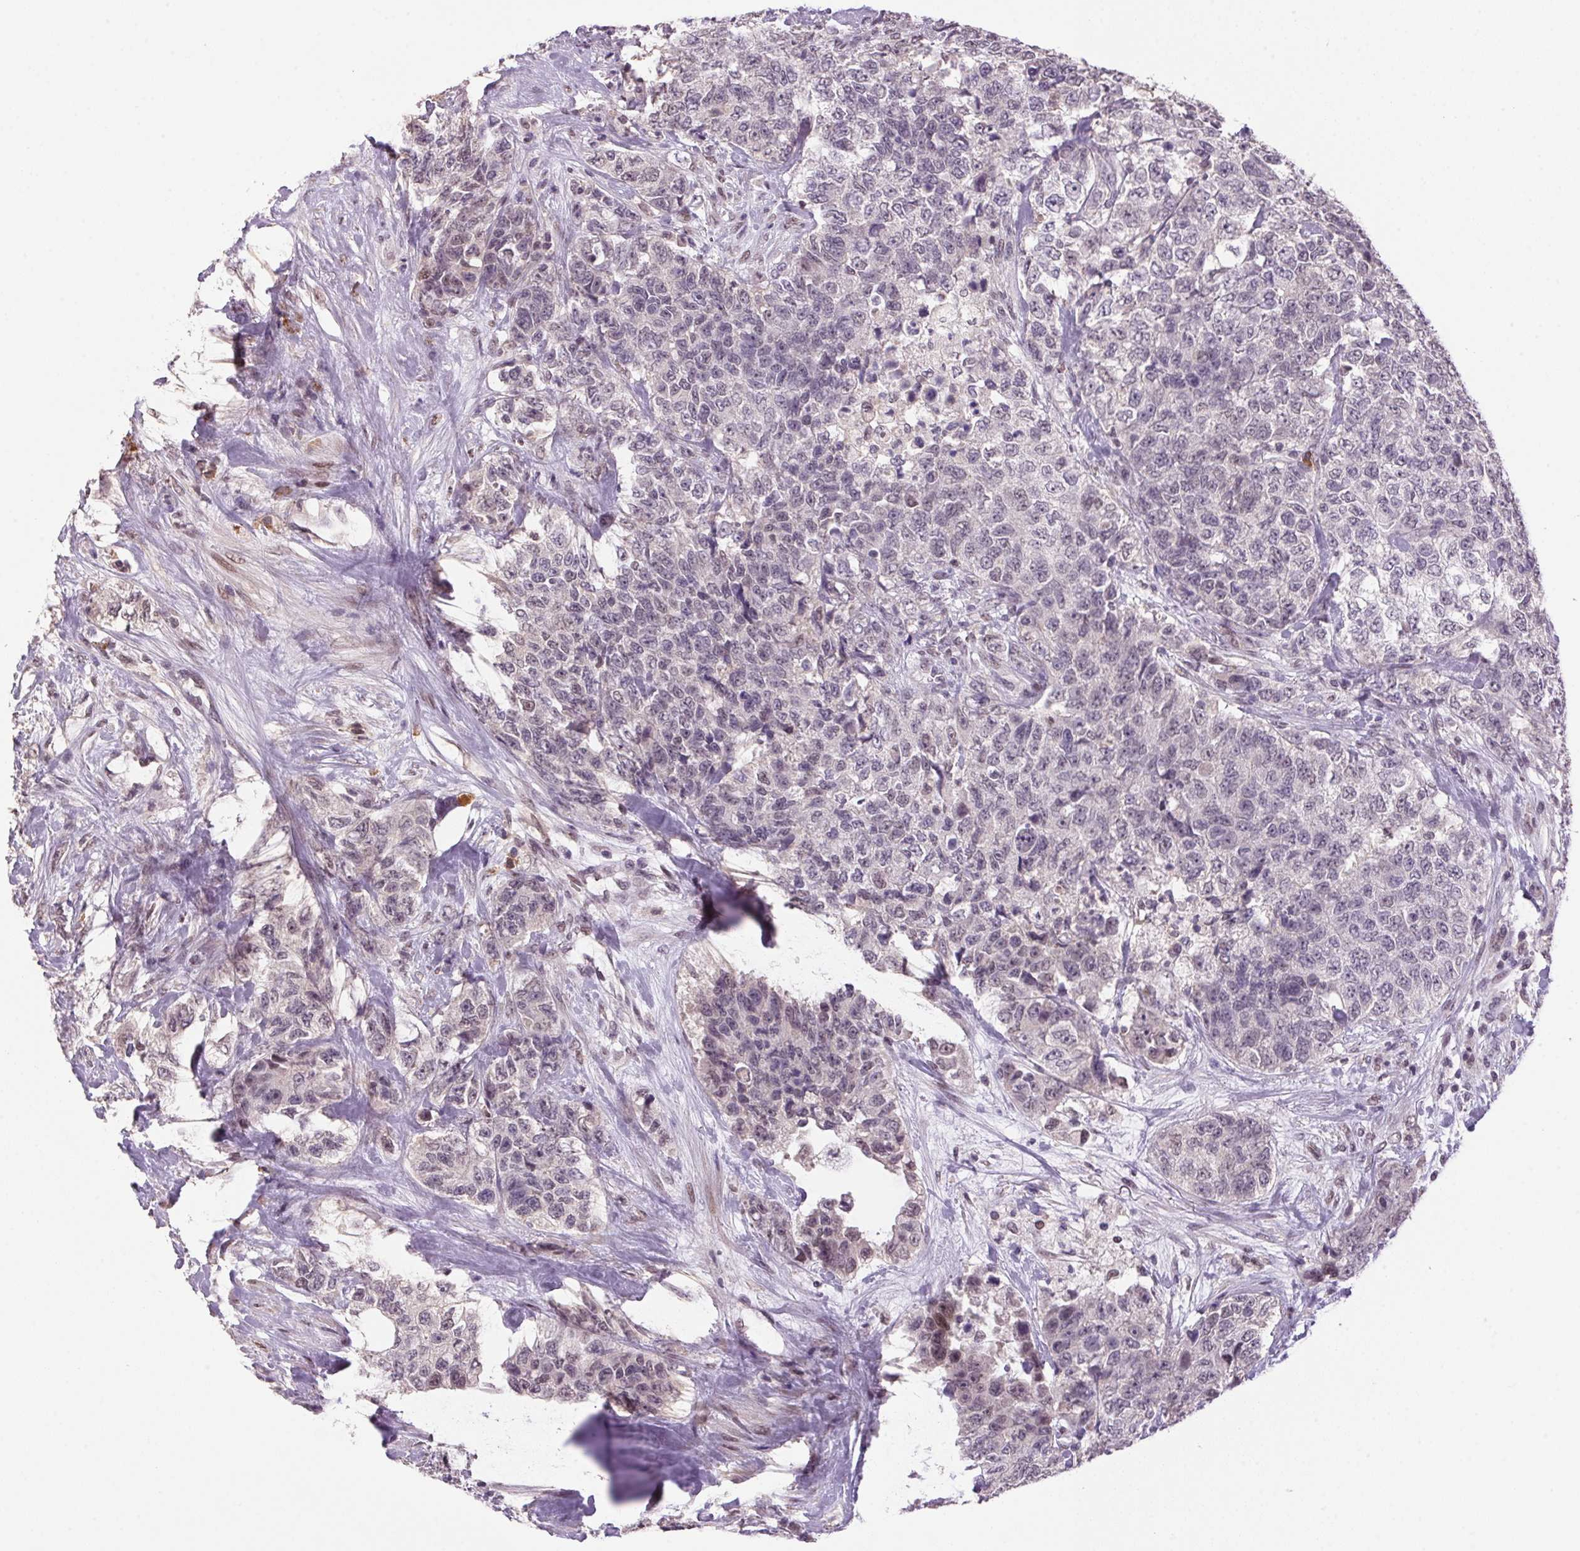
{"staining": {"intensity": "negative", "quantity": "none", "location": "none"}, "tissue": "urothelial cancer", "cell_type": "Tumor cells", "image_type": "cancer", "snomed": [{"axis": "morphology", "description": "Urothelial carcinoma, High grade"}, {"axis": "topography", "description": "Urinary bladder"}], "caption": "IHC histopathology image of neoplastic tissue: urothelial cancer stained with DAB (3,3'-diaminobenzidine) displays no significant protein expression in tumor cells.", "gene": "ZBTB4", "patient": {"sex": "female", "age": 78}}